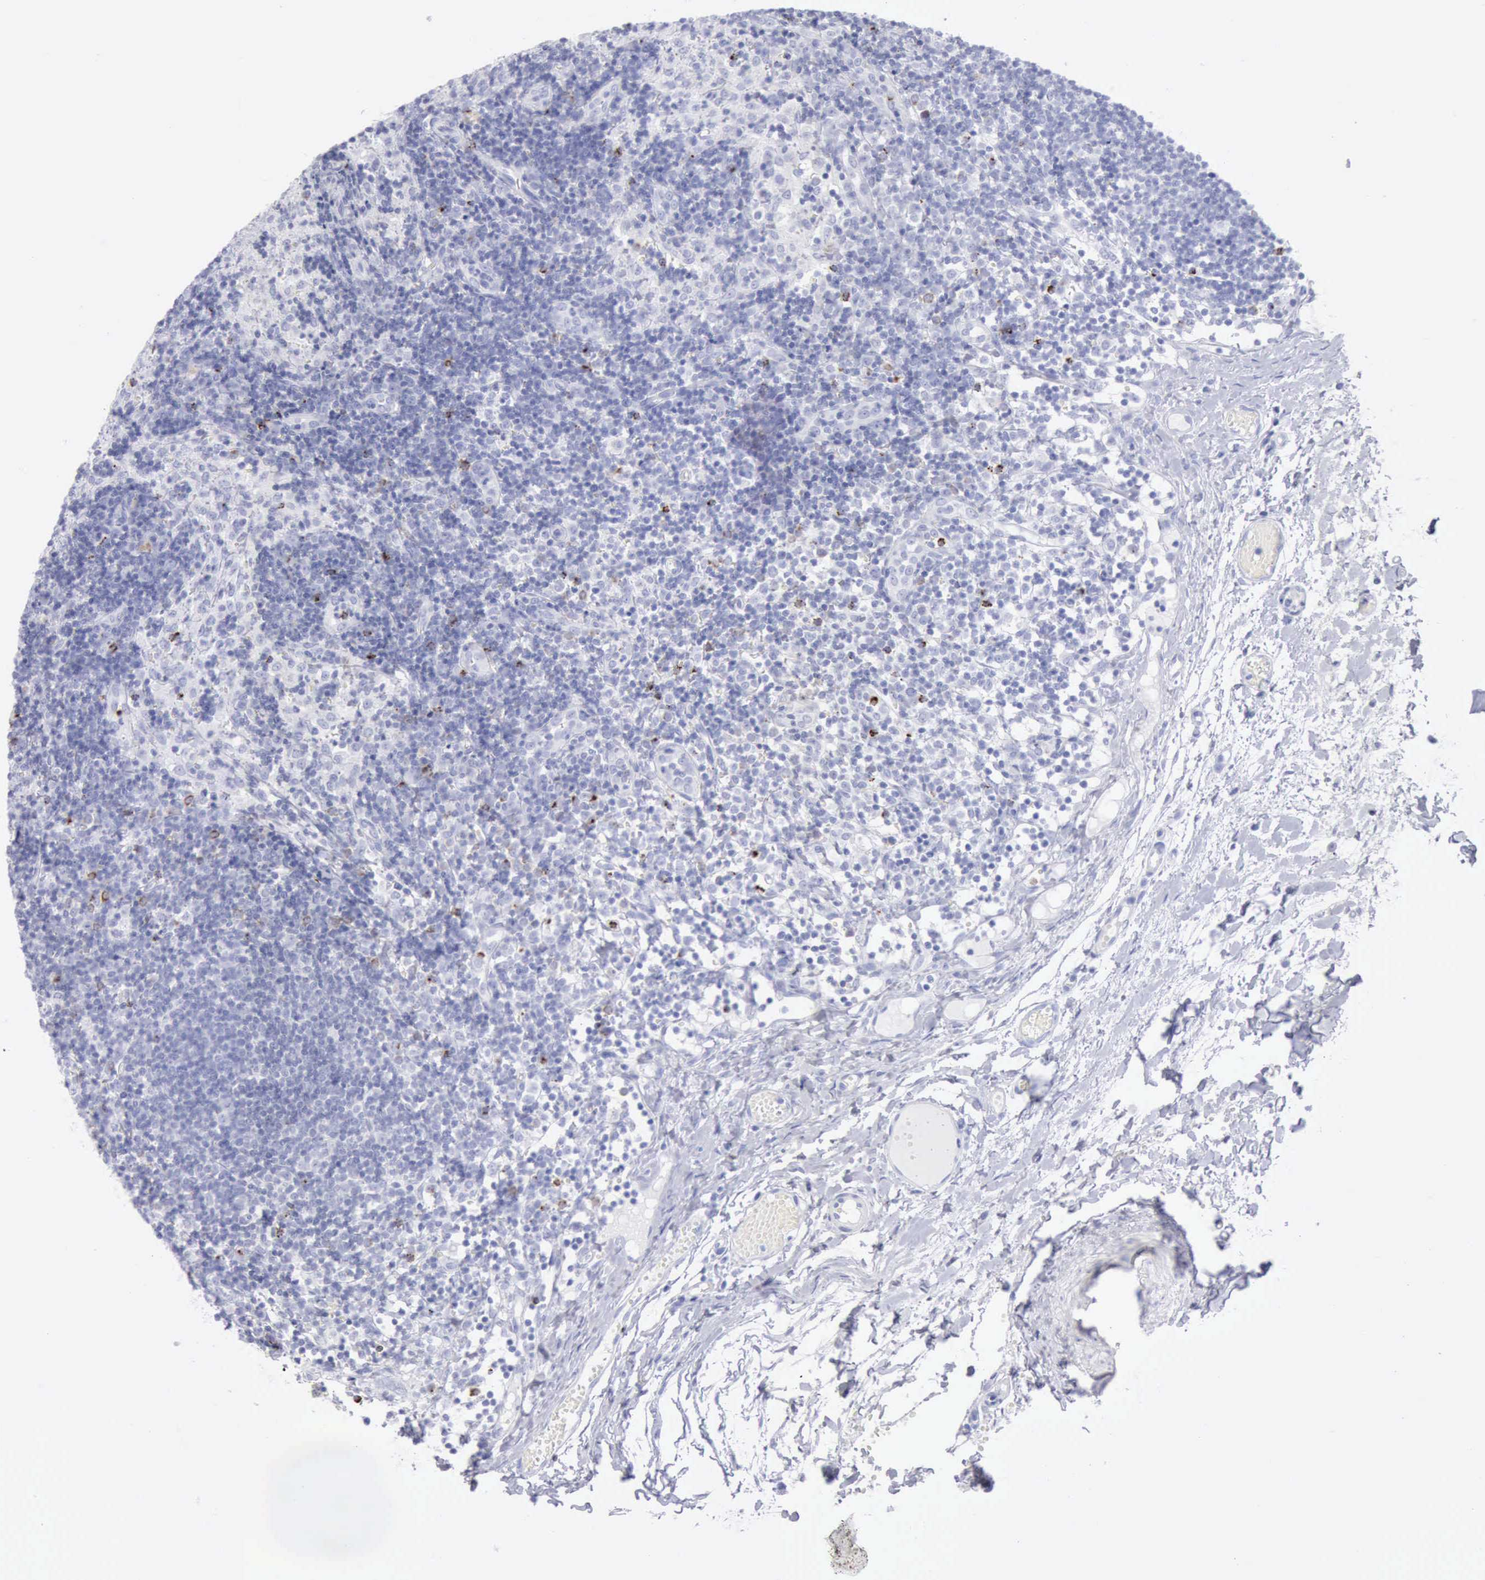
{"staining": {"intensity": "moderate", "quantity": "<25%", "location": "cytoplasmic/membranous,nuclear"}, "tissue": "lymph node", "cell_type": "Germinal center cells", "image_type": "normal", "snomed": [{"axis": "morphology", "description": "Normal tissue, NOS"}, {"axis": "morphology", "description": "Inflammation, NOS"}, {"axis": "topography", "description": "Lymph node"}, {"axis": "topography", "description": "Salivary gland"}], "caption": "The immunohistochemical stain shows moderate cytoplasmic/membranous,nuclear positivity in germinal center cells of unremarkable lymph node.", "gene": "GZMB", "patient": {"sex": "male", "age": 3}}